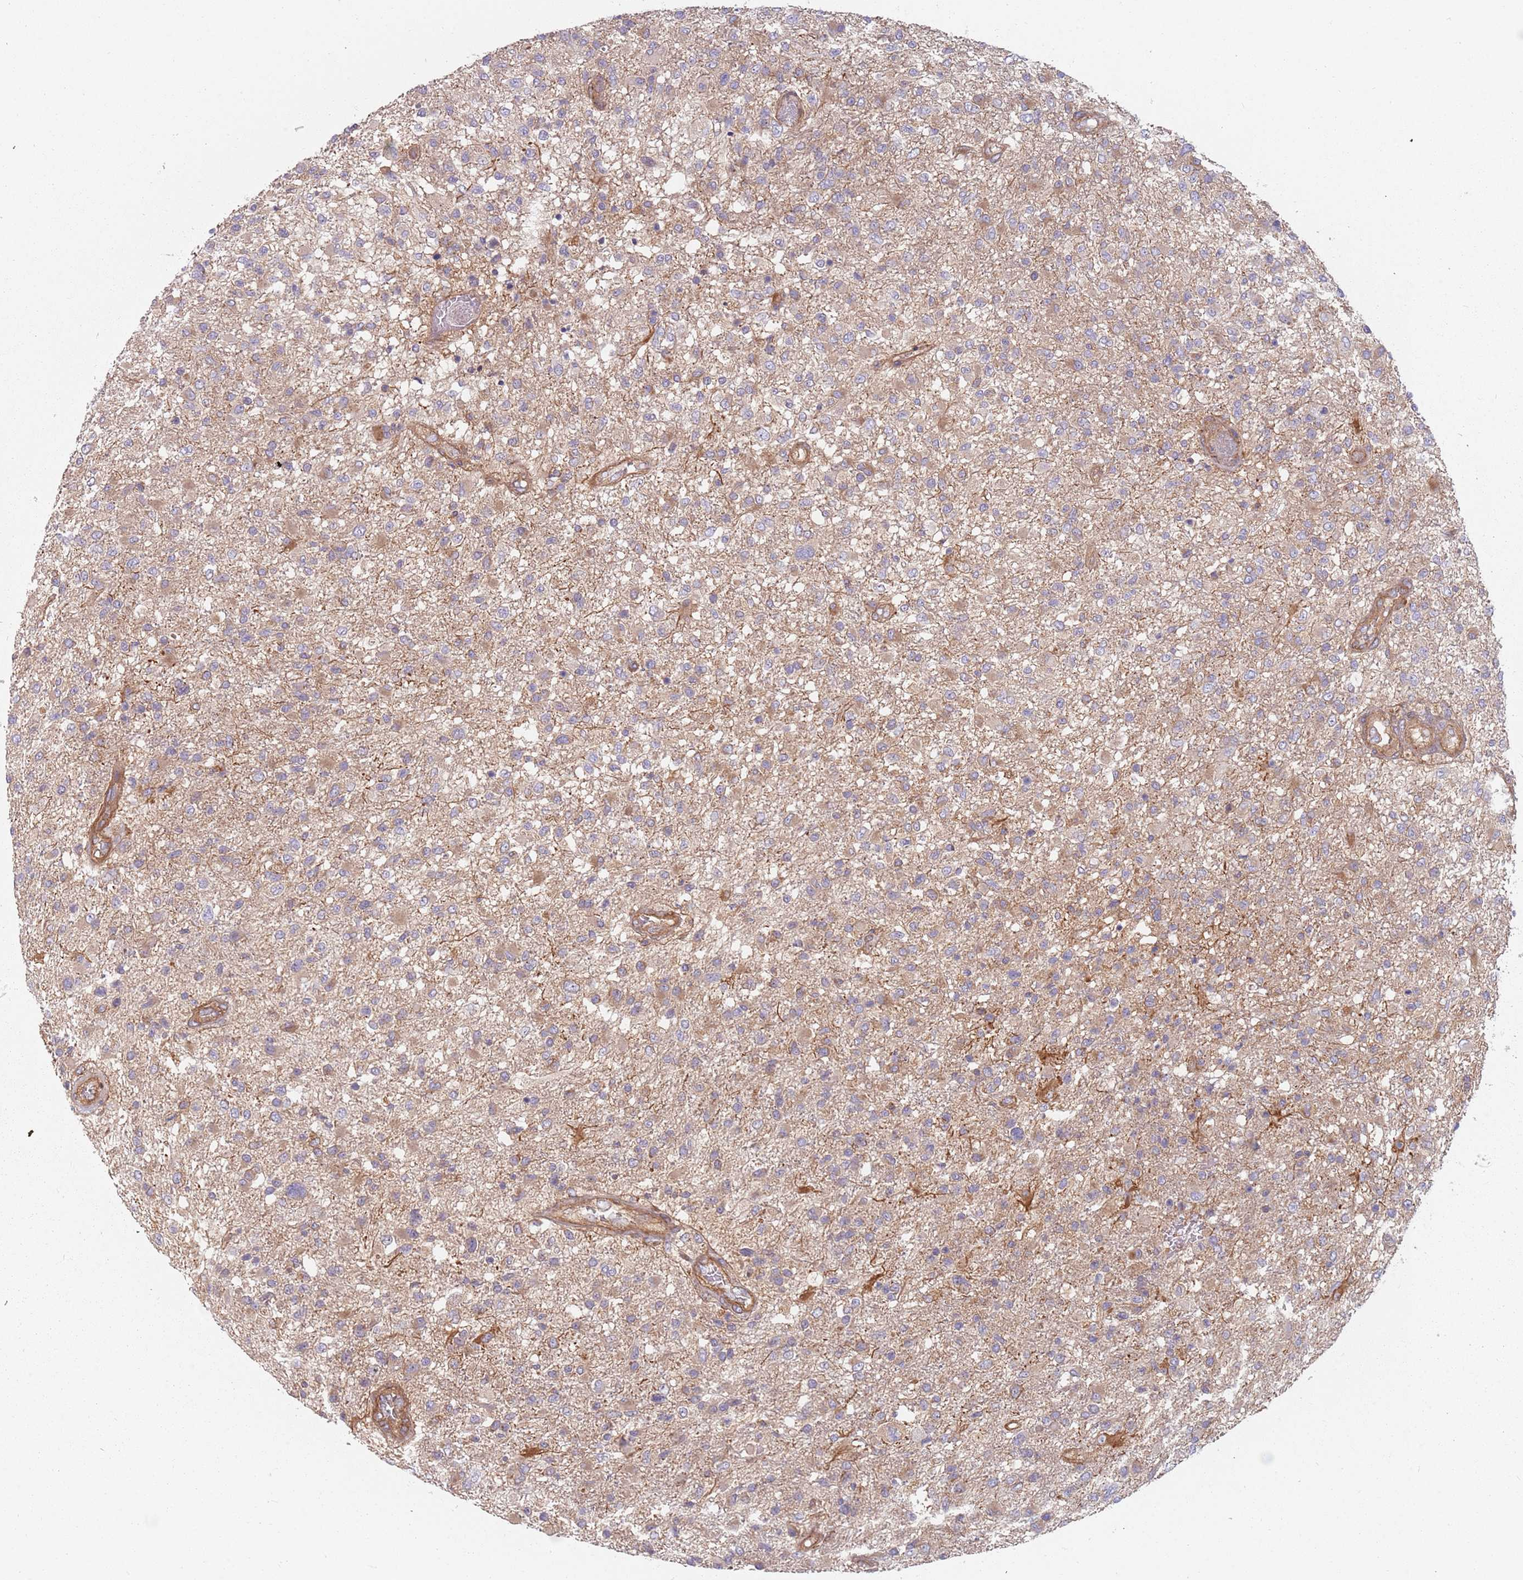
{"staining": {"intensity": "weak", "quantity": "25%-75%", "location": "cytoplasmic/membranous"}, "tissue": "glioma", "cell_type": "Tumor cells", "image_type": "cancer", "snomed": [{"axis": "morphology", "description": "Glioma, malignant, High grade"}, {"axis": "topography", "description": "Brain"}], "caption": "An image of human malignant glioma (high-grade) stained for a protein shows weak cytoplasmic/membranous brown staining in tumor cells. (DAB = brown stain, brightfield microscopy at high magnification).", "gene": "SPDL1", "patient": {"sex": "female", "age": 74}}